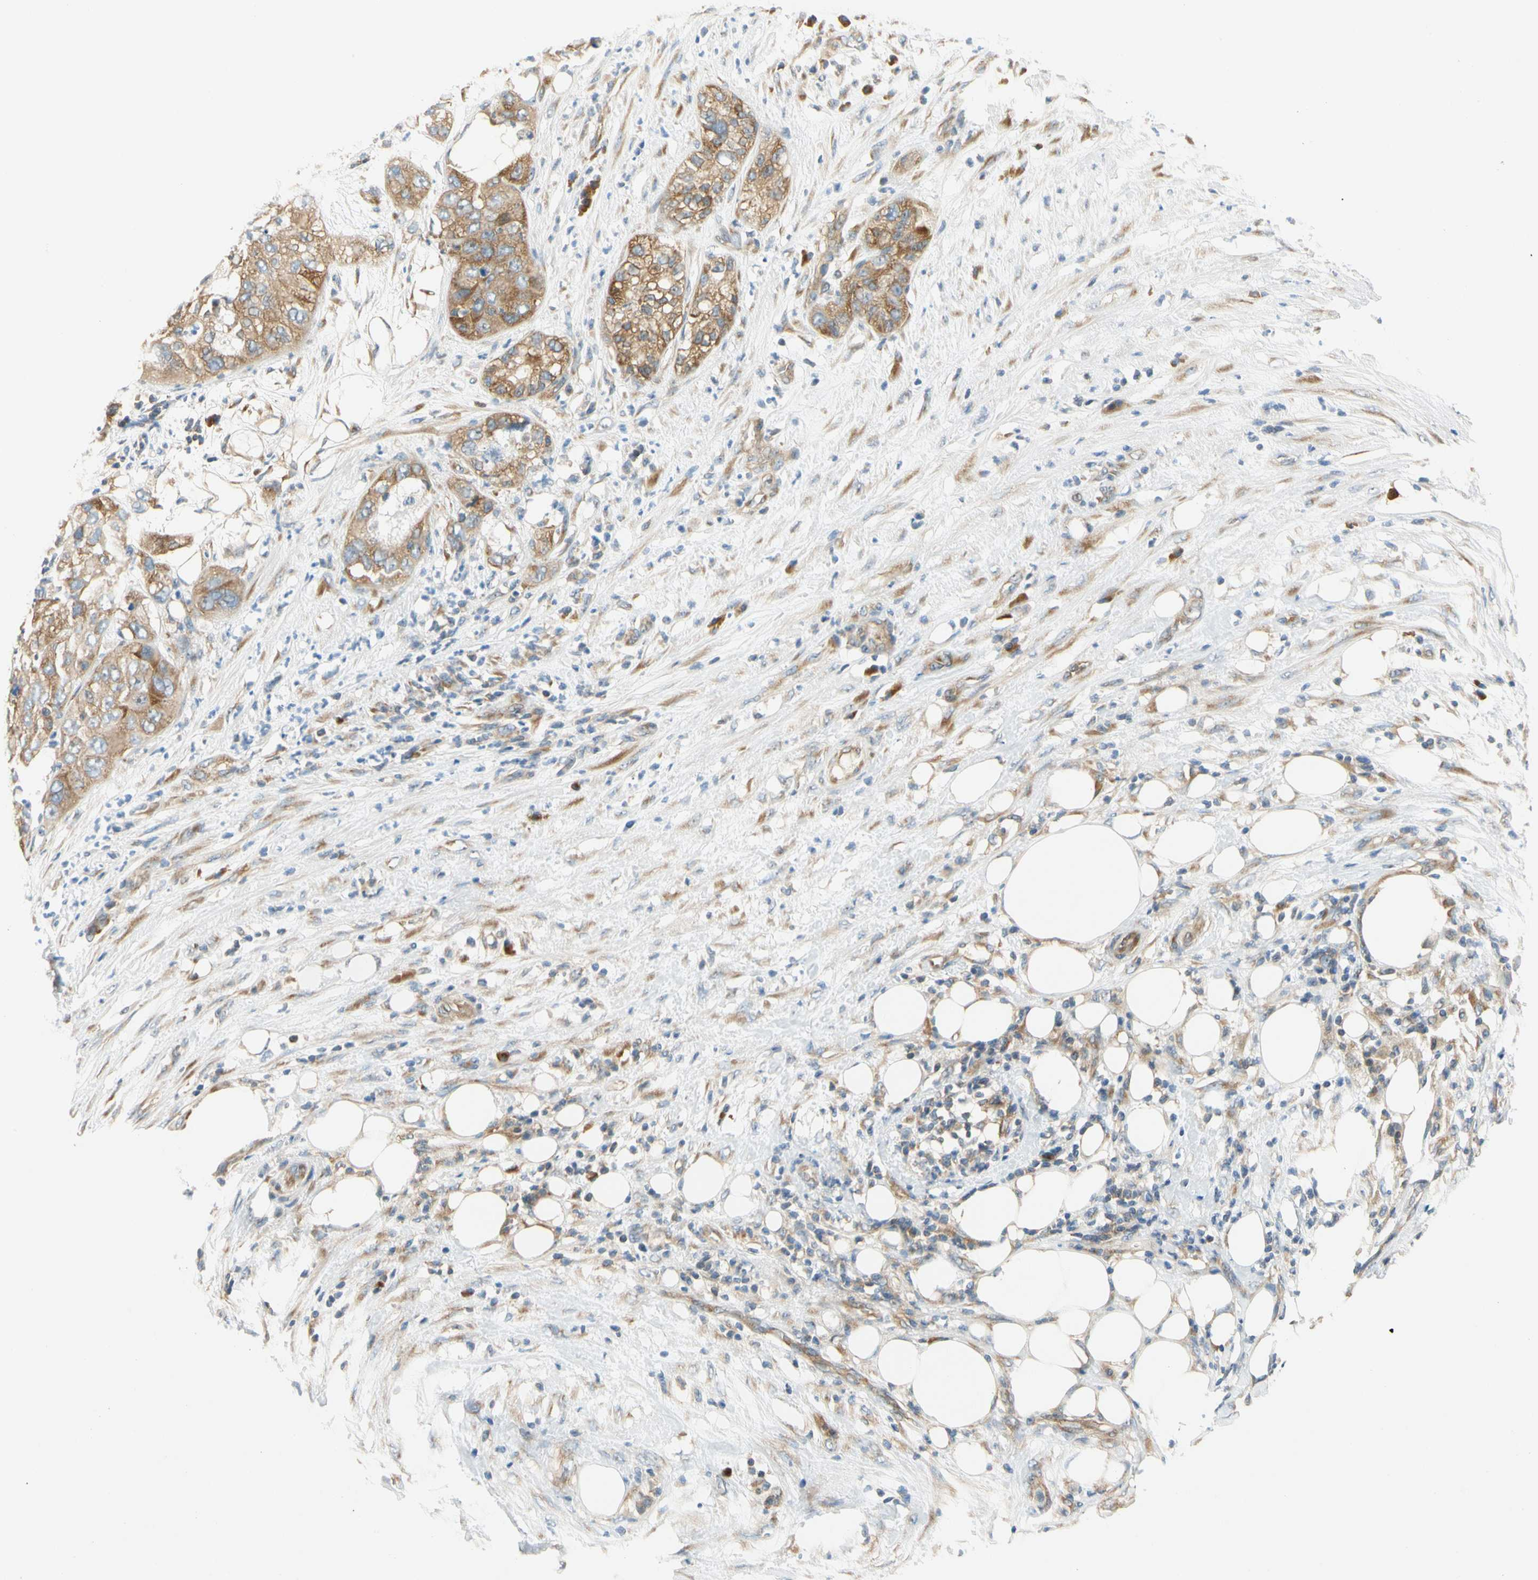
{"staining": {"intensity": "moderate", "quantity": ">75%", "location": "cytoplasmic/membranous"}, "tissue": "pancreatic cancer", "cell_type": "Tumor cells", "image_type": "cancer", "snomed": [{"axis": "morphology", "description": "Adenocarcinoma, NOS"}, {"axis": "topography", "description": "Pancreas"}], "caption": "Immunohistochemical staining of human adenocarcinoma (pancreatic) reveals medium levels of moderate cytoplasmic/membranous expression in approximately >75% of tumor cells.", "gene": "LRRC47", "patient": {"sex": "female", "age": 78}}